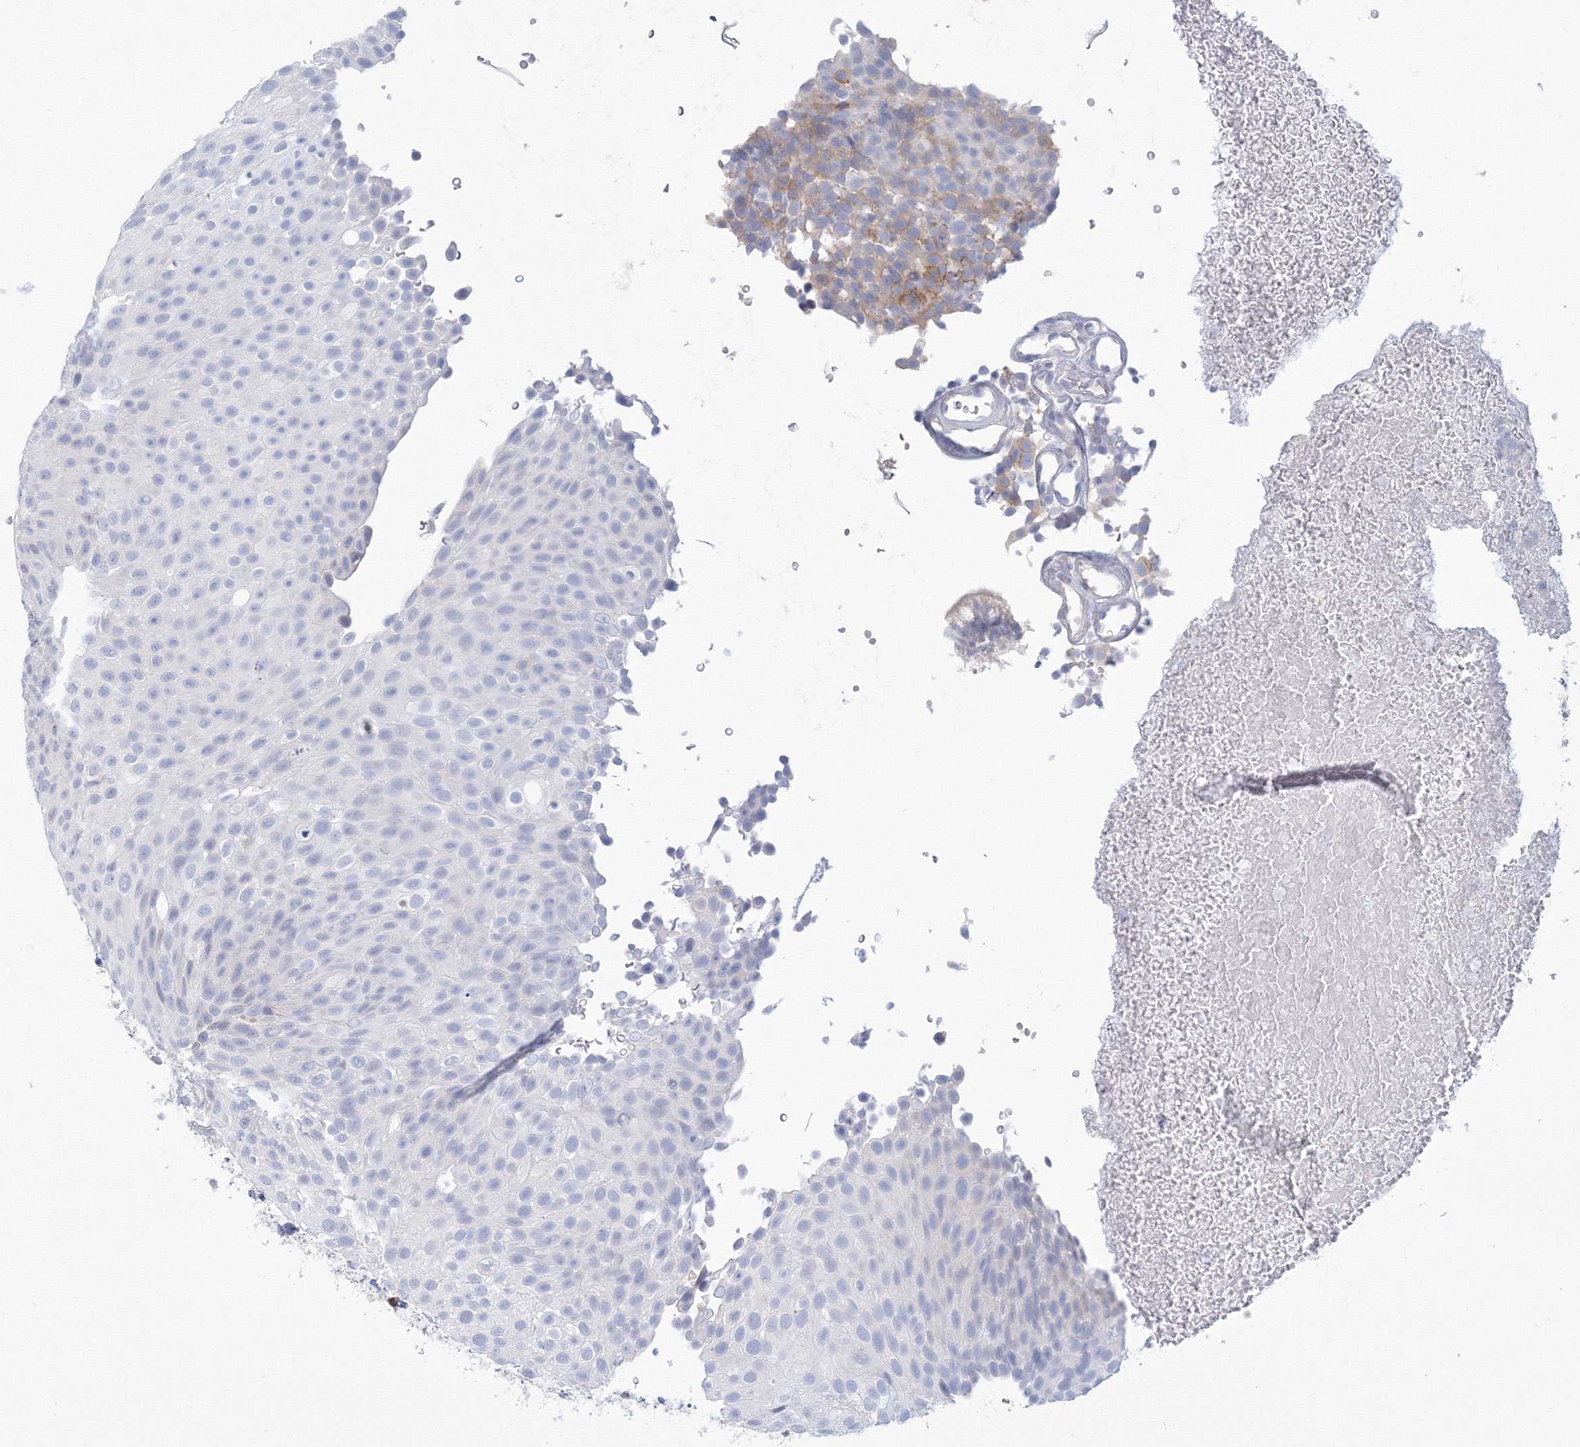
{"staining": {"intensity": "negative", "quantity": "none", "location": "none"}, "tissue": "urothelial cancer", "cell_type": "Tumor cells", "image_type": "cancer", "snomed": [{"axis": "morphology", "description": "Urothelial carcinoma, Low grade"}, {"axis": "topography", "description": "Urinary bladder"}], "caption": "Photomicrograph shows no protein positivity in tumor cells of urothelial carcinoma (low-grade) tissue.", "gene": "VSIG1", "patient": {"sex": "male", "age": 78}}